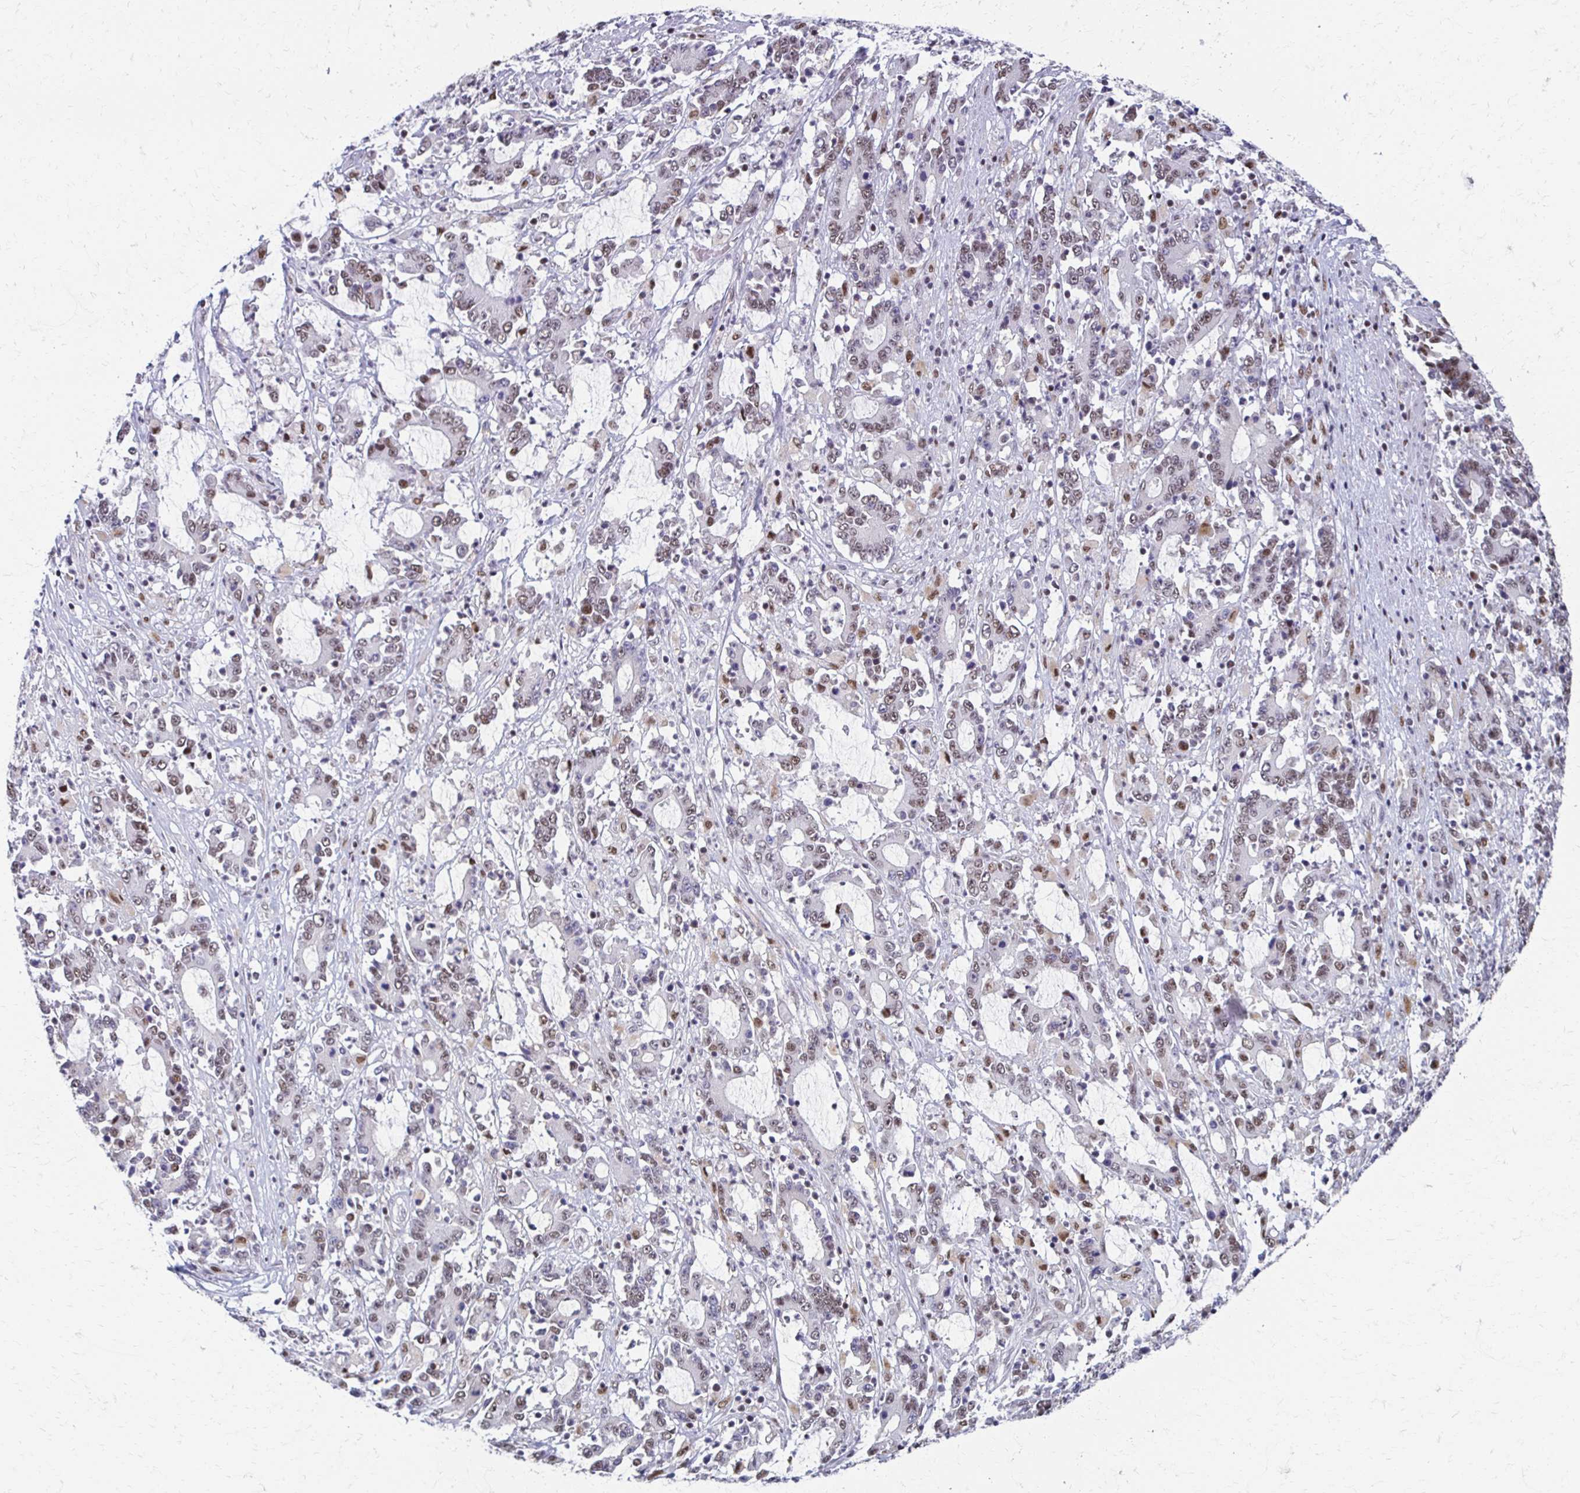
{"staining": {"intensity": "weak", "quantity": "25%-75%", "location": "nuclear"}, "tissue": "stomach cancer", "cell_type": "Tumor cells", "image_type": "cancer", "snomed": [{"axis": "morphology", "description": "Adenocarcinoma, NOS"}, {"axis": "topography", "description": "Stomach, upper"}], "caption": "Adenocarcinoma (stomach) stained with a brown dye shows weak nuclear positive staining in approximately 25%-75% of tumor cells.", "gene": "IRF7", "patient": {"sex": "male", "age": 68}}